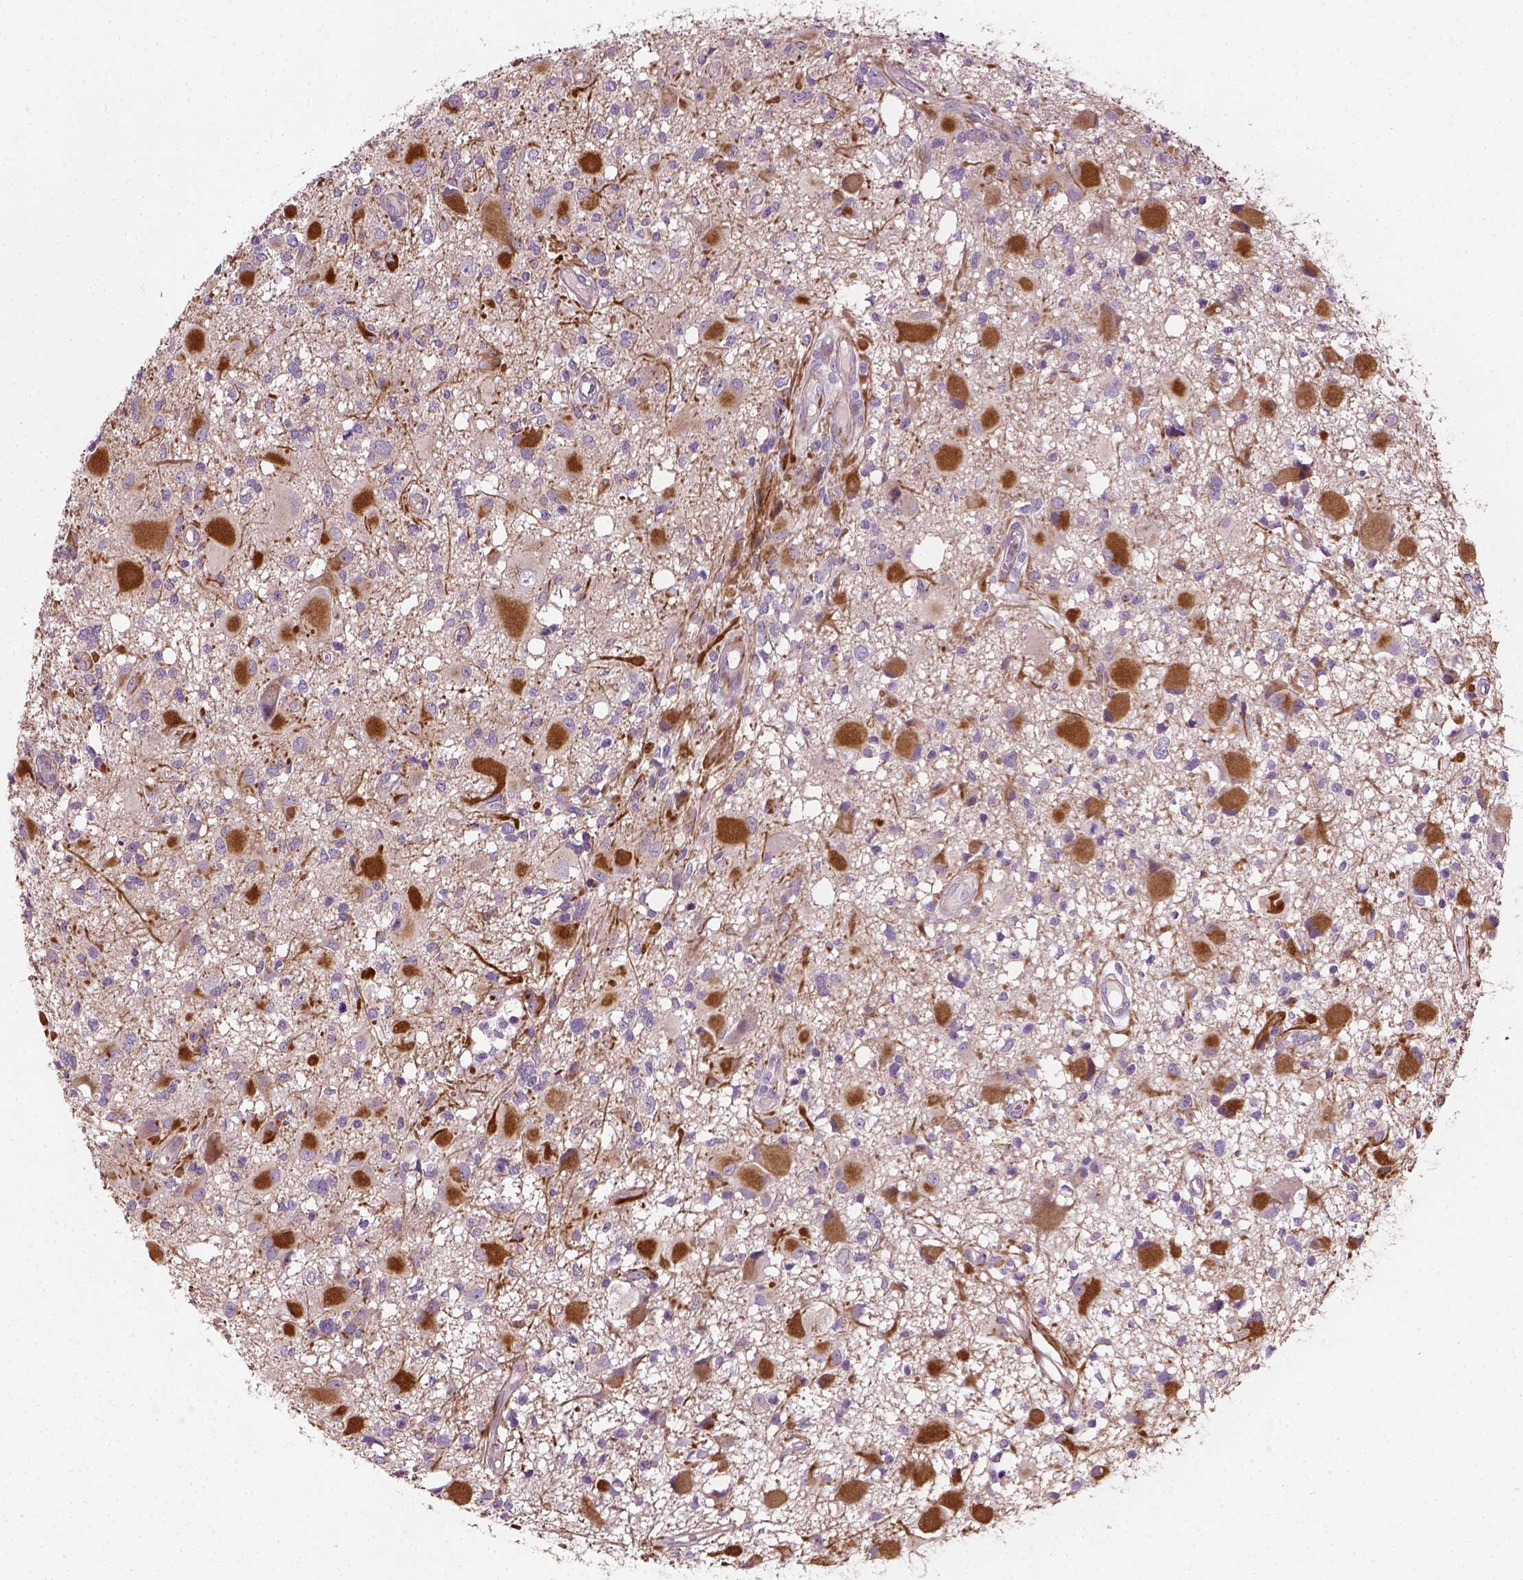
{"staining": {"intensity": "strong", "quantity": "<25%", "location": "cytoplasmic/membranous"}, "tissue": "glioma", "cell_type": "Tumor cells", "image_type": "cancer", "snomed": [{"axis": "morphology", "description": "Glioma, malignant, High grade"}, {"axis": "topography", "description": "Brain"}], "caption": "Strong cytoplasmic/membranous expression for a protein is identified in about <25% of tumor cells of malignant glioma (high-grade) using immunohistochemistry (IHC).", "gene": "PKP3", "patient": {"sex": "male", "age": 54}}